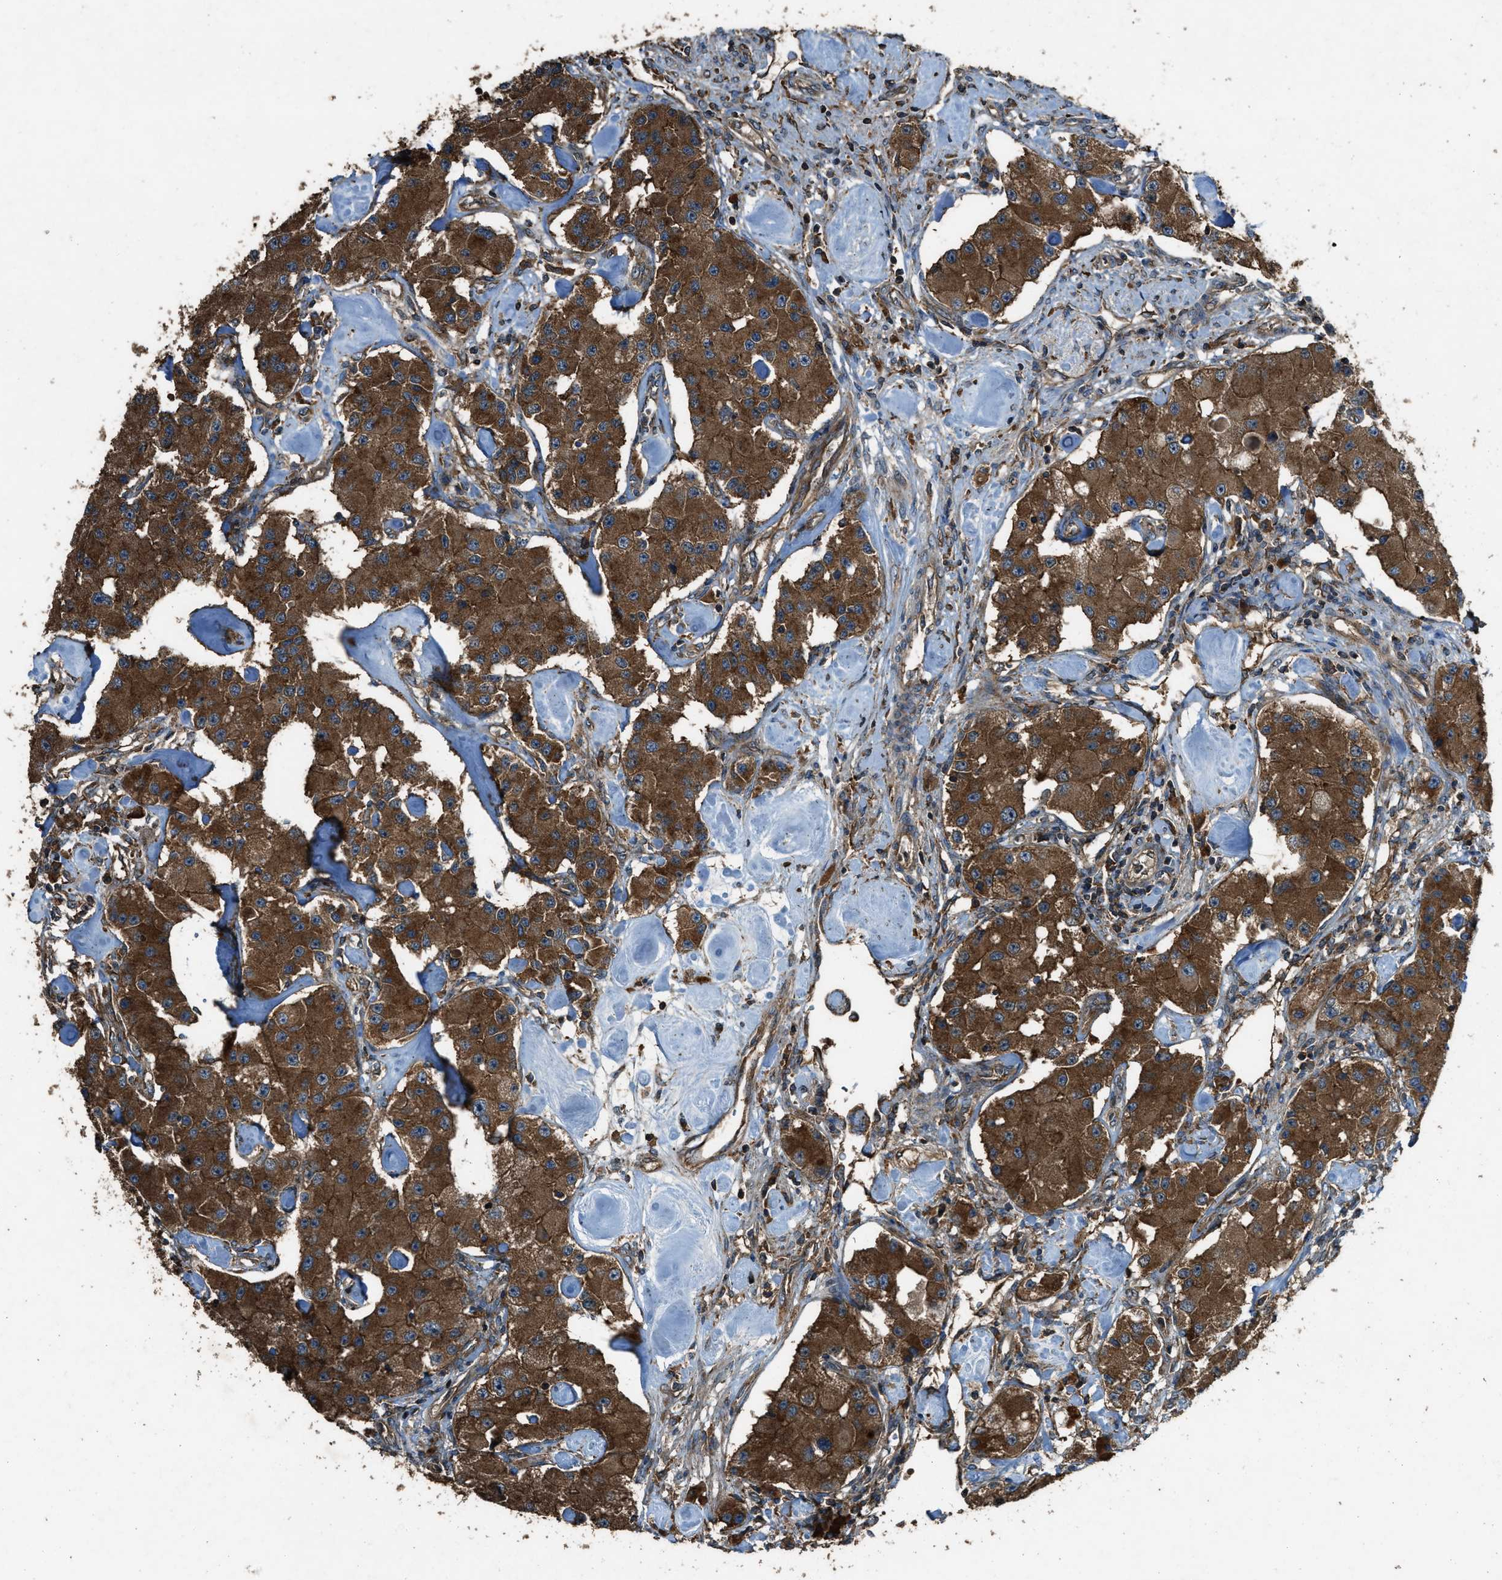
{"staining": {"intensity": "strong", "quantity": ">75%", "location": "cytoplasmic/membranous"}, "tissue": "carcinoid", "cell_type": "Tumor cells", "image_type": "cancer", "snomed": [{"axis": "morphology", "description": "Carcinoid, malignant, NOS"}, {"axis": "topography", "description": "Pancreas"}], "caption": "Malignant carcinoid stained with DAB immunohistochemistry (IHC) displays high levels of strong cytoplasmic/membranous expression in about >75% of tumor cells.", "gene": "MAP3K8", "patient": {"sex": "male", "age": 41}}